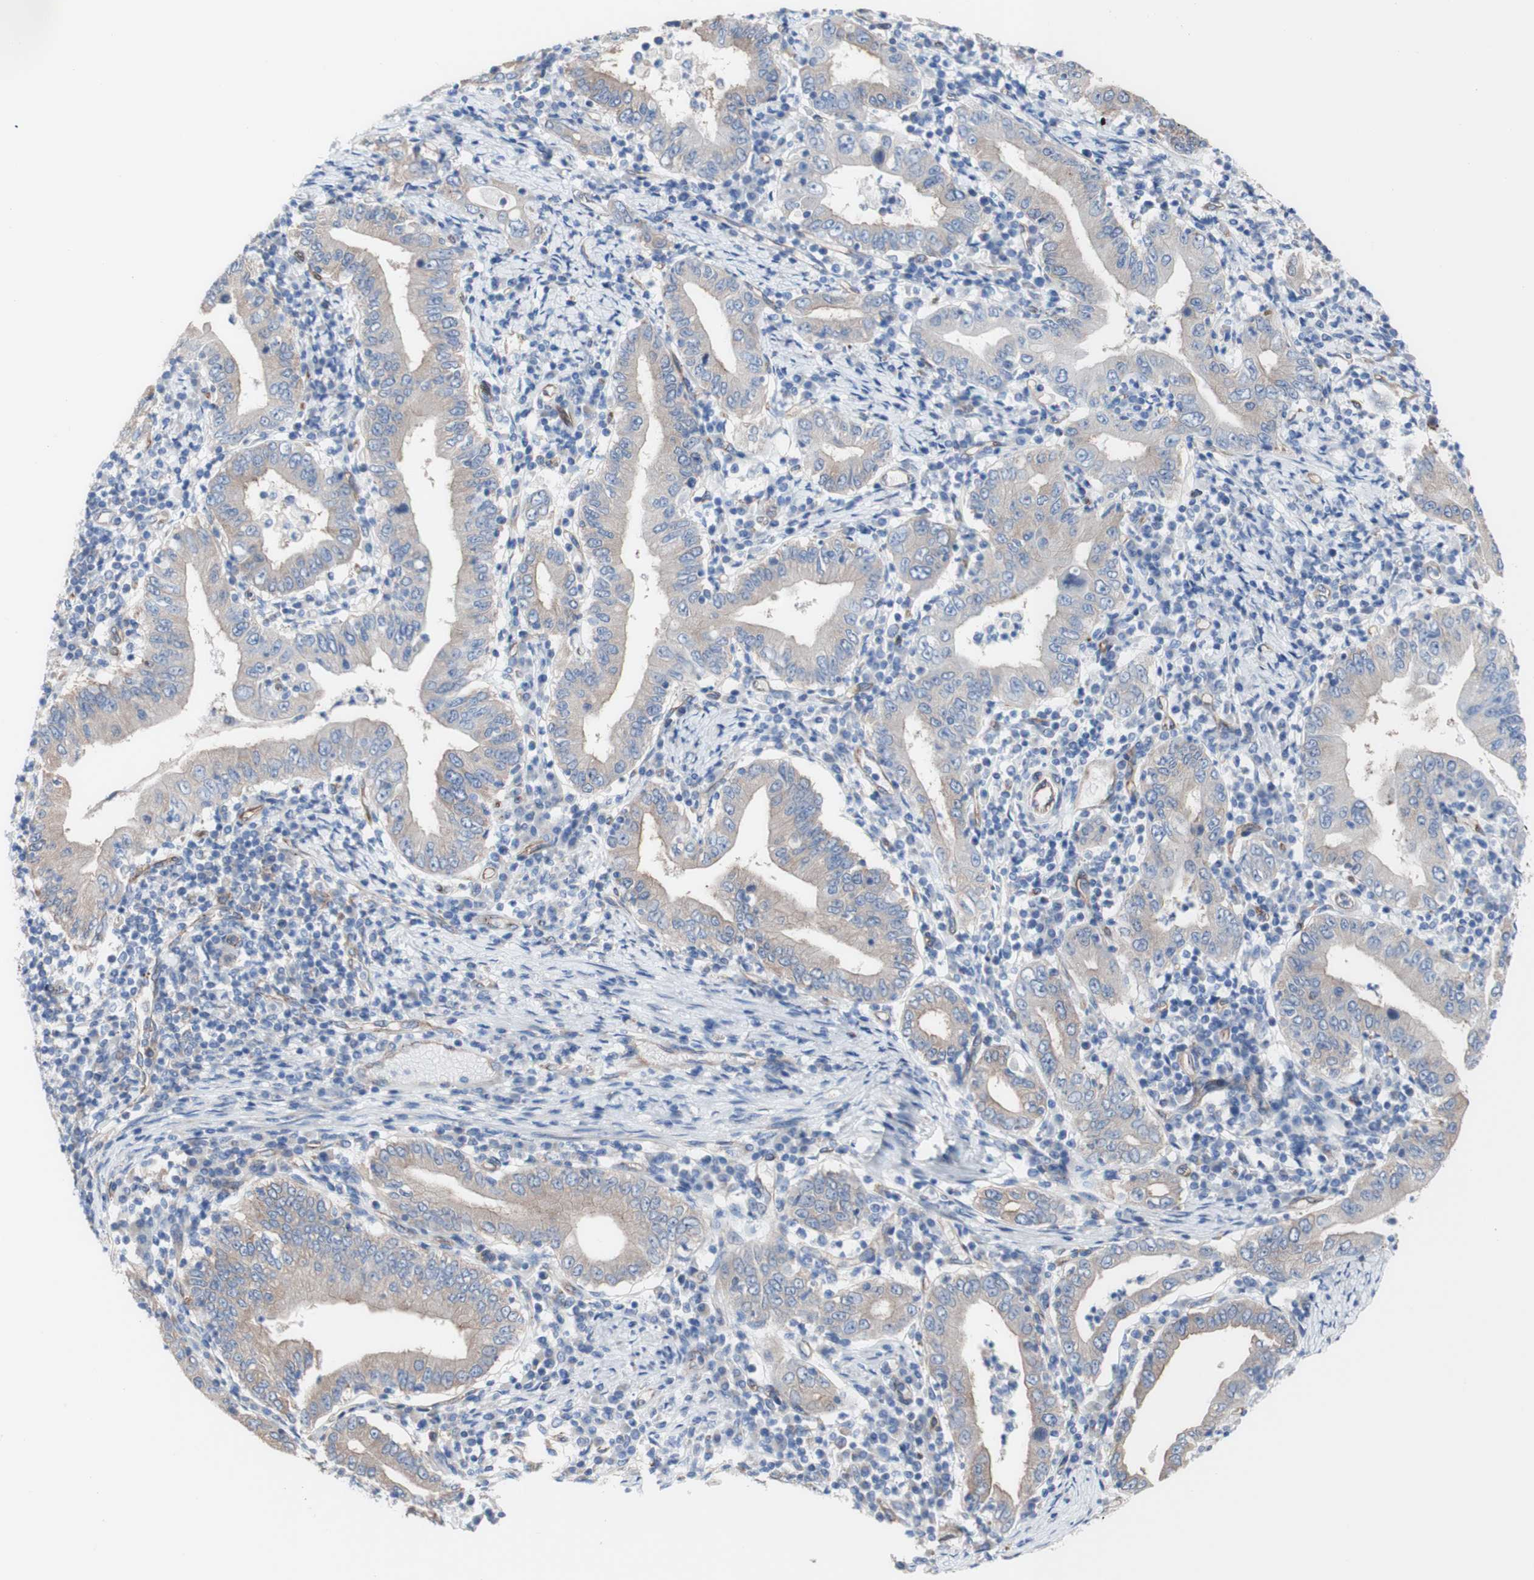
{"staining": {"intensity": "weak", "quantity": ">75%", "location": "cytoplasmic/membranous"}, "tissue": "stomach cancer", "cell_type": "Tumor cells", "image_type": "cancer", "snomed": [{"axis": "morphology", "description": "Normal tissue, NOS"}, {"axis": "morphology", "description": "Adenocarcinoma, NOS"}, {"axis": "topography", "description": "Esophagus"}, {"axis": "topography", "description": "Stomach, upper"}, {"axis": "topography", "description": "Peripheral nerve tissue"}], "caption": "Immunohistochemical staining of stomach cancer displays low levels of weak cytoplasmic/membranous staining in about >75% of tumor cells. (DAB (3,3'-diaminobenzidine) = brown stain, brightfield microscopy at high magnification).", "gene": "LRIG3", "patient": {"sex": "male", "age": 62}}